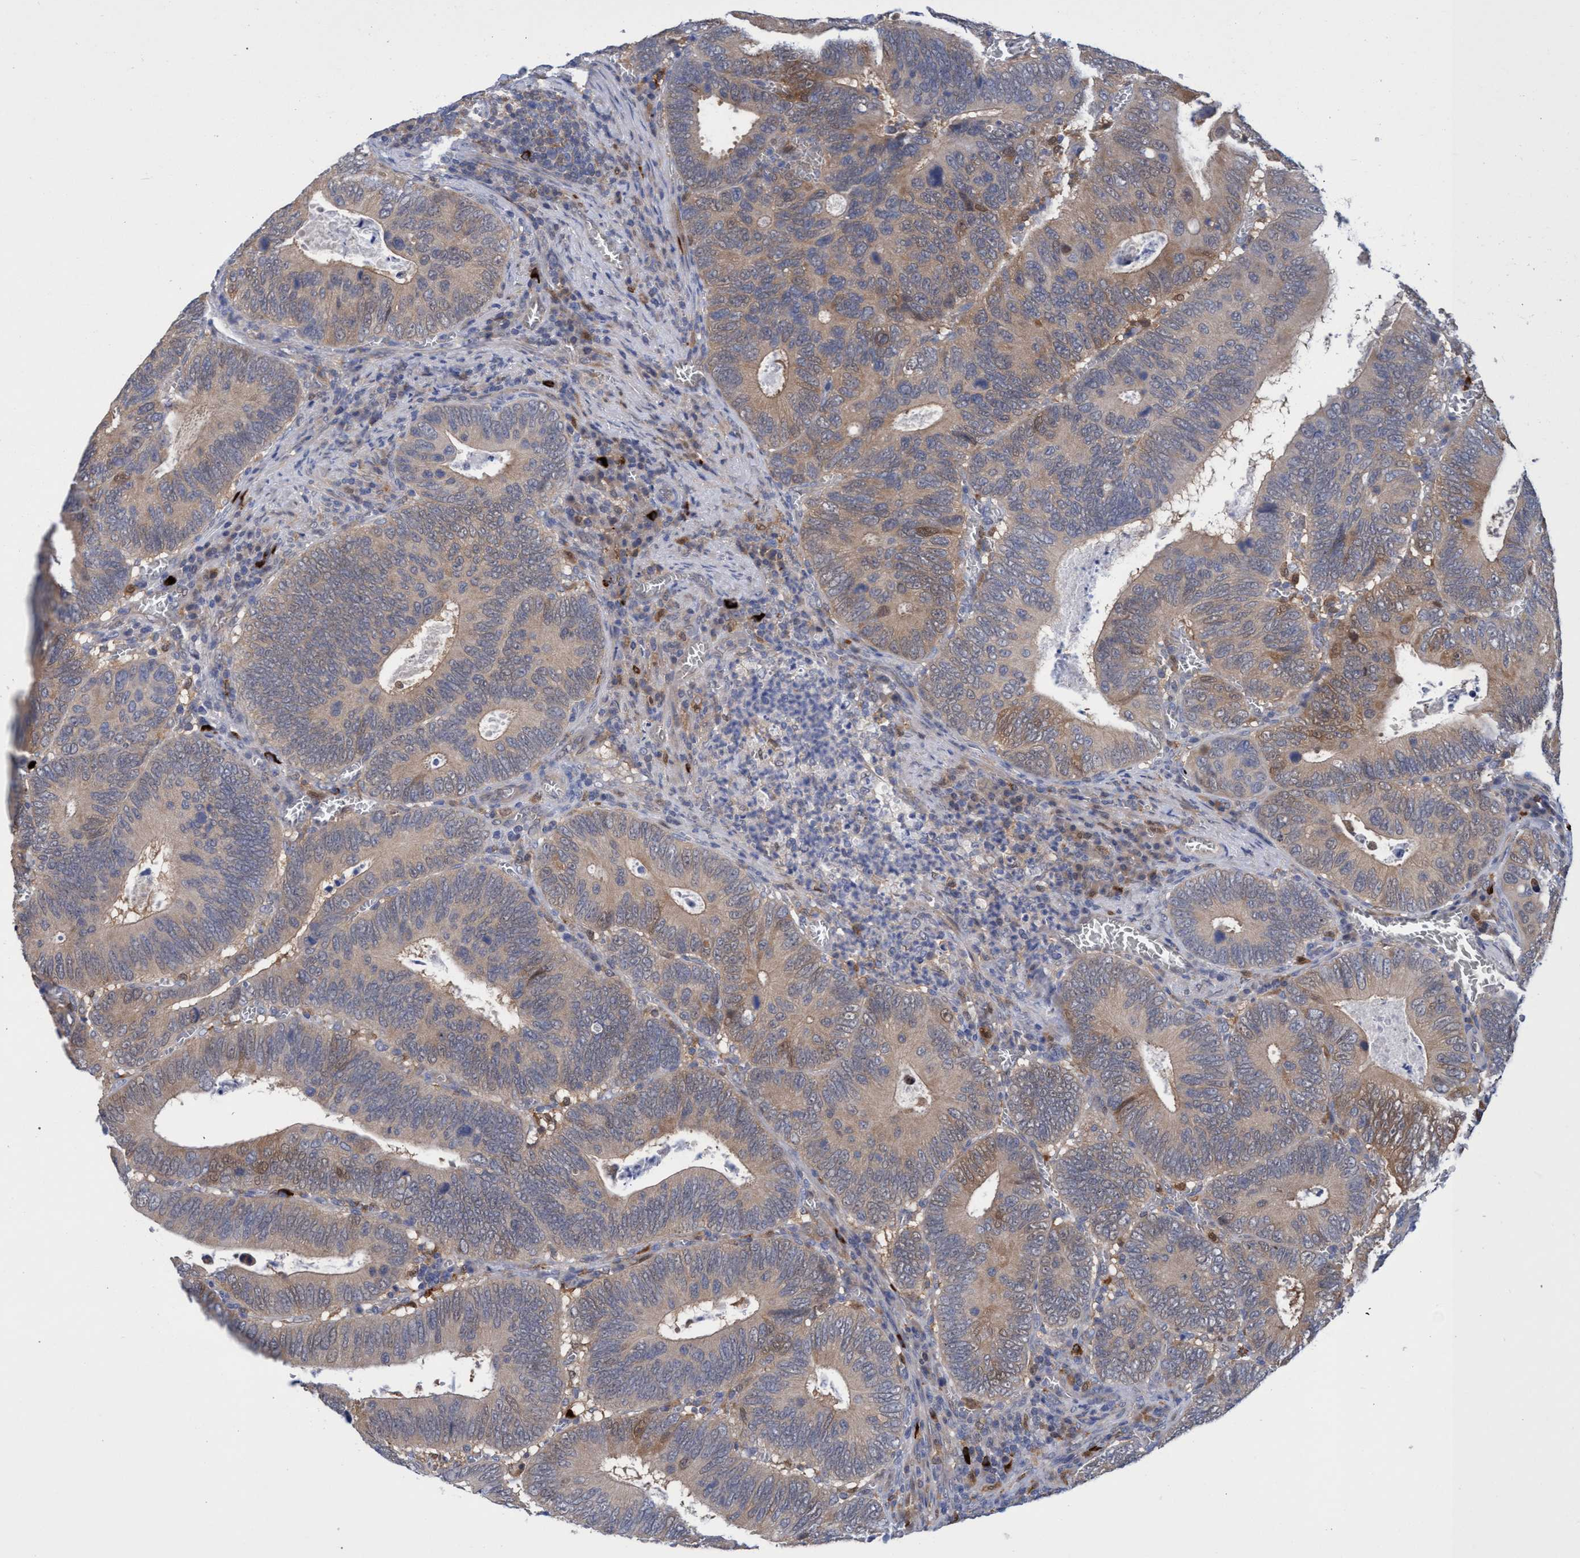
{"staining": {"intensity": "weak", "quantity": ">75%", "location": "cytoplasmic/membranous"}, "tissue": "colorectal cancer", "cell_type": "Tumor cells", "image_type": "cancer", "snomed": [{"axis": "morphology", "description": "Inflammation, NOS"}, {"axis": "morphology", "description": "Adenocarcinoma, NOS"}, {"axis": "topography", "description": "Colon"}], "caption": "An immunohistochemistry (IHC) histopathology image of neoplastic tissue is shown. Protein staining in brown labels weak cytoplasmic/membranous positivity in colorectal cancer within tumor cells. Immunohistochemistry stains the protein in brown and the nuclei are stained blue.", "gene": "PNPO", "patient": {"sex": "male", "age": 72}}